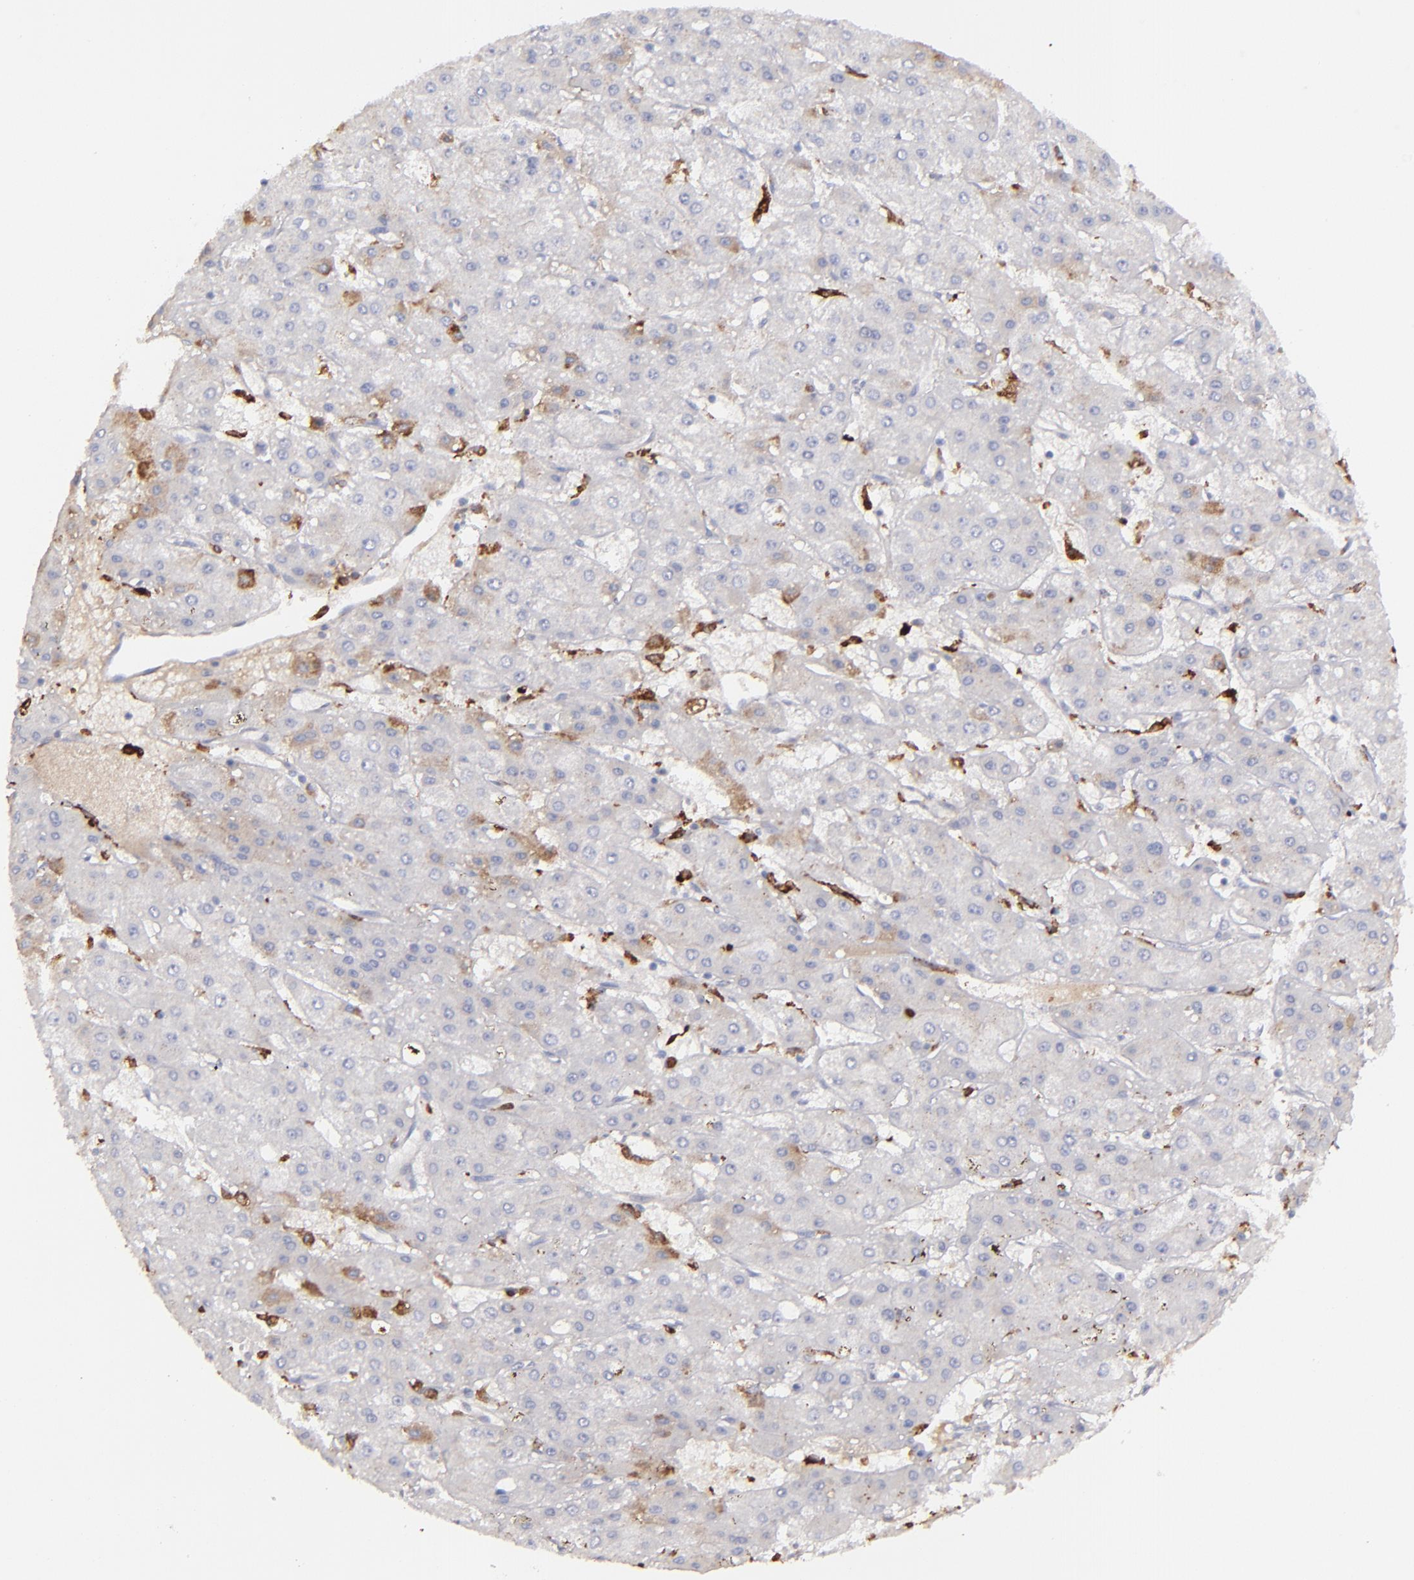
{"staining": {"intensity": "weak", "quantity": "<25%", "location": "cytoplasmic/membranous"}, "tissue": "liver cancer", "cell_type": "Tumor cells", "image_type": "cancer", "snomed": [{"axis": "morphology", "description": "Carcinoma, Hepatocellular, NOS"}, {"axis": "topography", "description": "Liver"}], "caption": "Immunohistochemical staining of liver cancer exhibits no significant positivity in tumor cells.", "gene": "C1QA", "patient": {"sex": "female", "age": 52}}